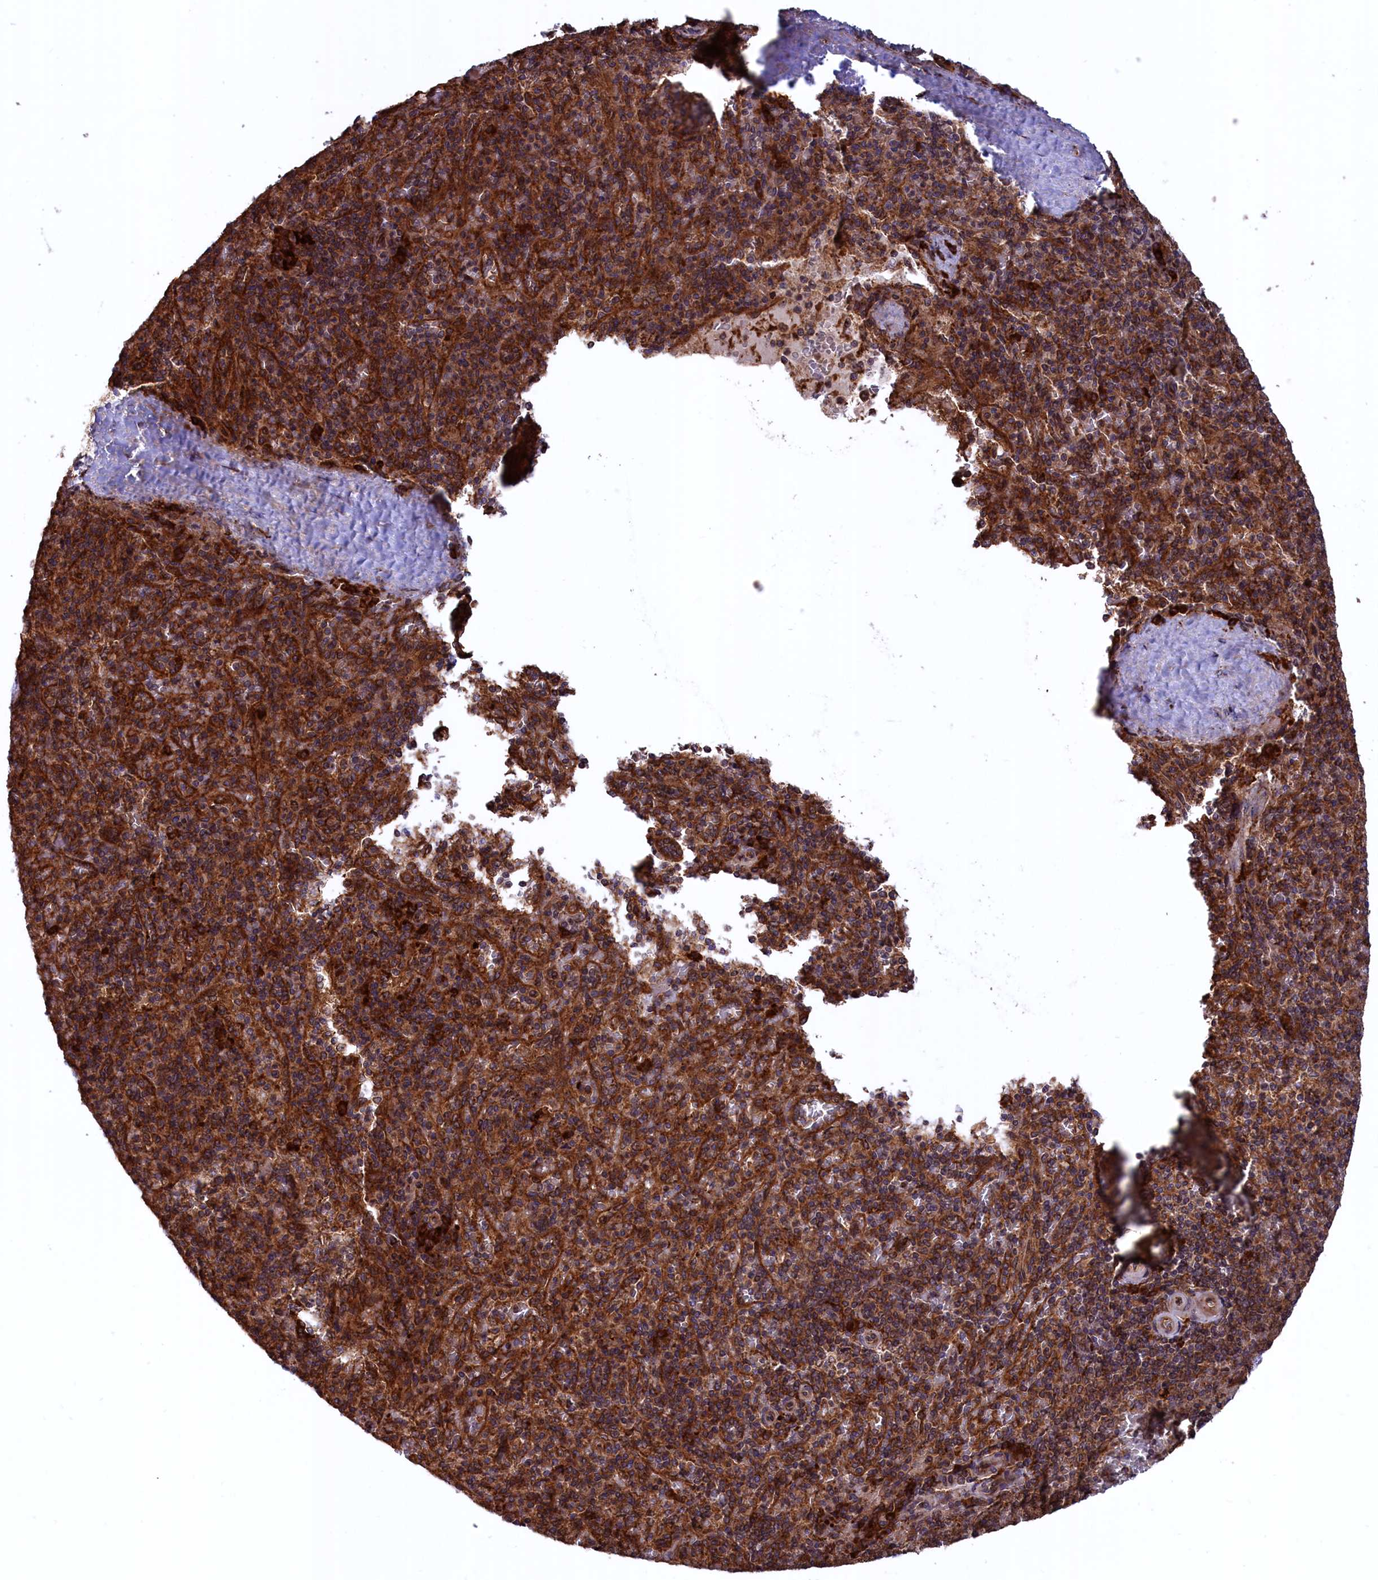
{"staining": {"intensity": "strong", "quantity": "25%-75%", "location": "cytoplasmic/membranous"}, "tissue": "spleen", "cell_type": "Cells in red pulp", "image_type": "normal", "snomed": [{"axis": "morphology", "description": "Normal tissue, NOS"}, {"axis": "topography", "description": "Spleen"}], "caption": "This is a micrograph of immunohistochemistry (IHC) staining of normal spleen, which shows strong positivity in the cytoplasmic/membranous of cells in red pulp.", "gene": "PLA2G4C", "patient": {"sex": "male", "age": 82}}